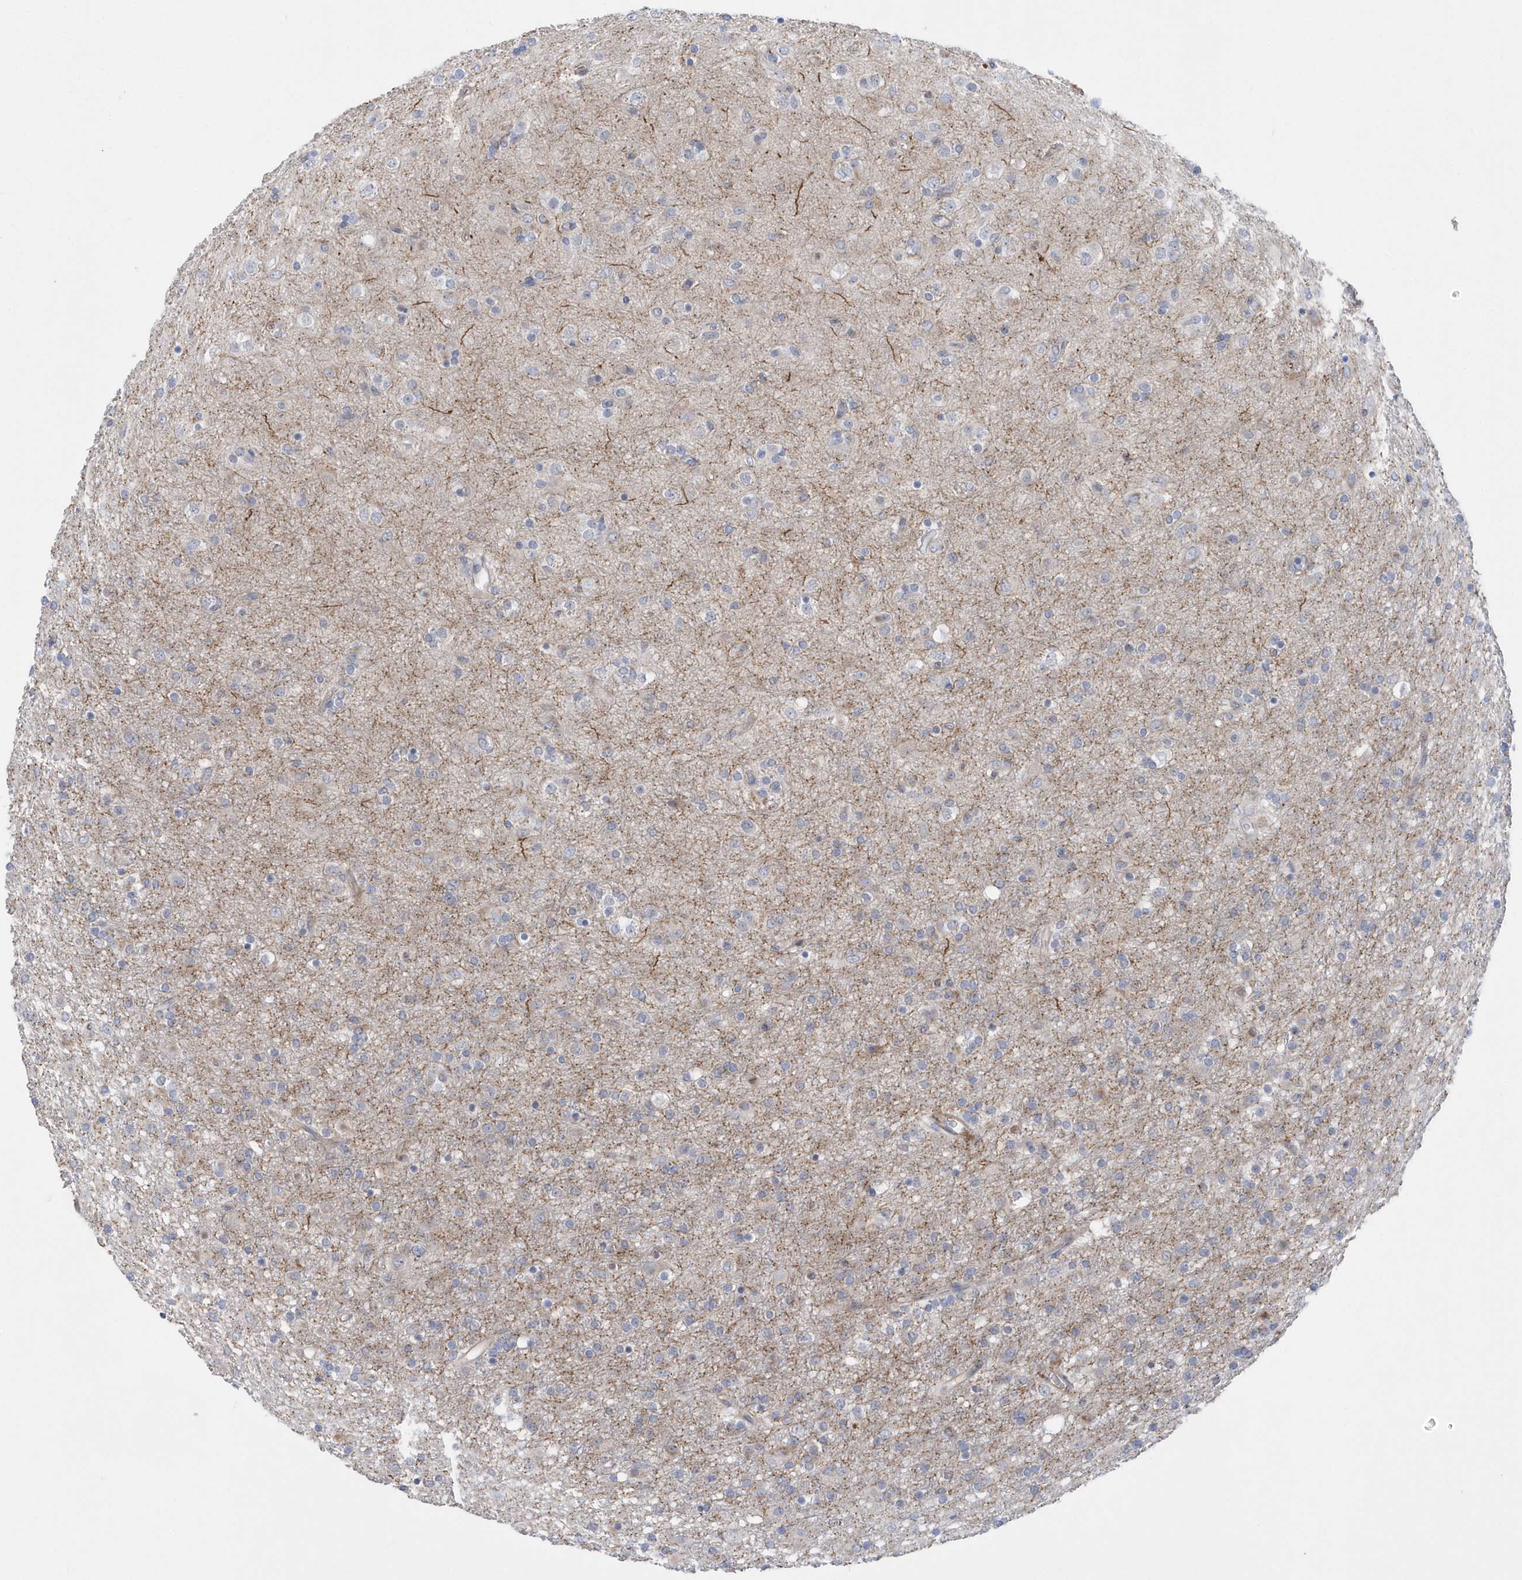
{"staining": {"intensity": "negative", "quantity": "none", "location": "none"}, "tissue": "glioma", "cell_type": "Tumor cells", "image_type": "cancer", "snomed": [{"axis": "morphology", "description": "Glioma, malignant, Low grade"}, {"axis": "topography", "description": "Brain"}], "caption": "This is a photomicrograph of immunohistochemistry (IHC) staining of glioma, which shows no positivity in tumor cells. (Brightfield microscopy of DAB (3,3'-diaminobenzidine) immunohistochemistry at high magnification).", "gene": "RAB17", "patient": {"sex": "male", "age": 65}}